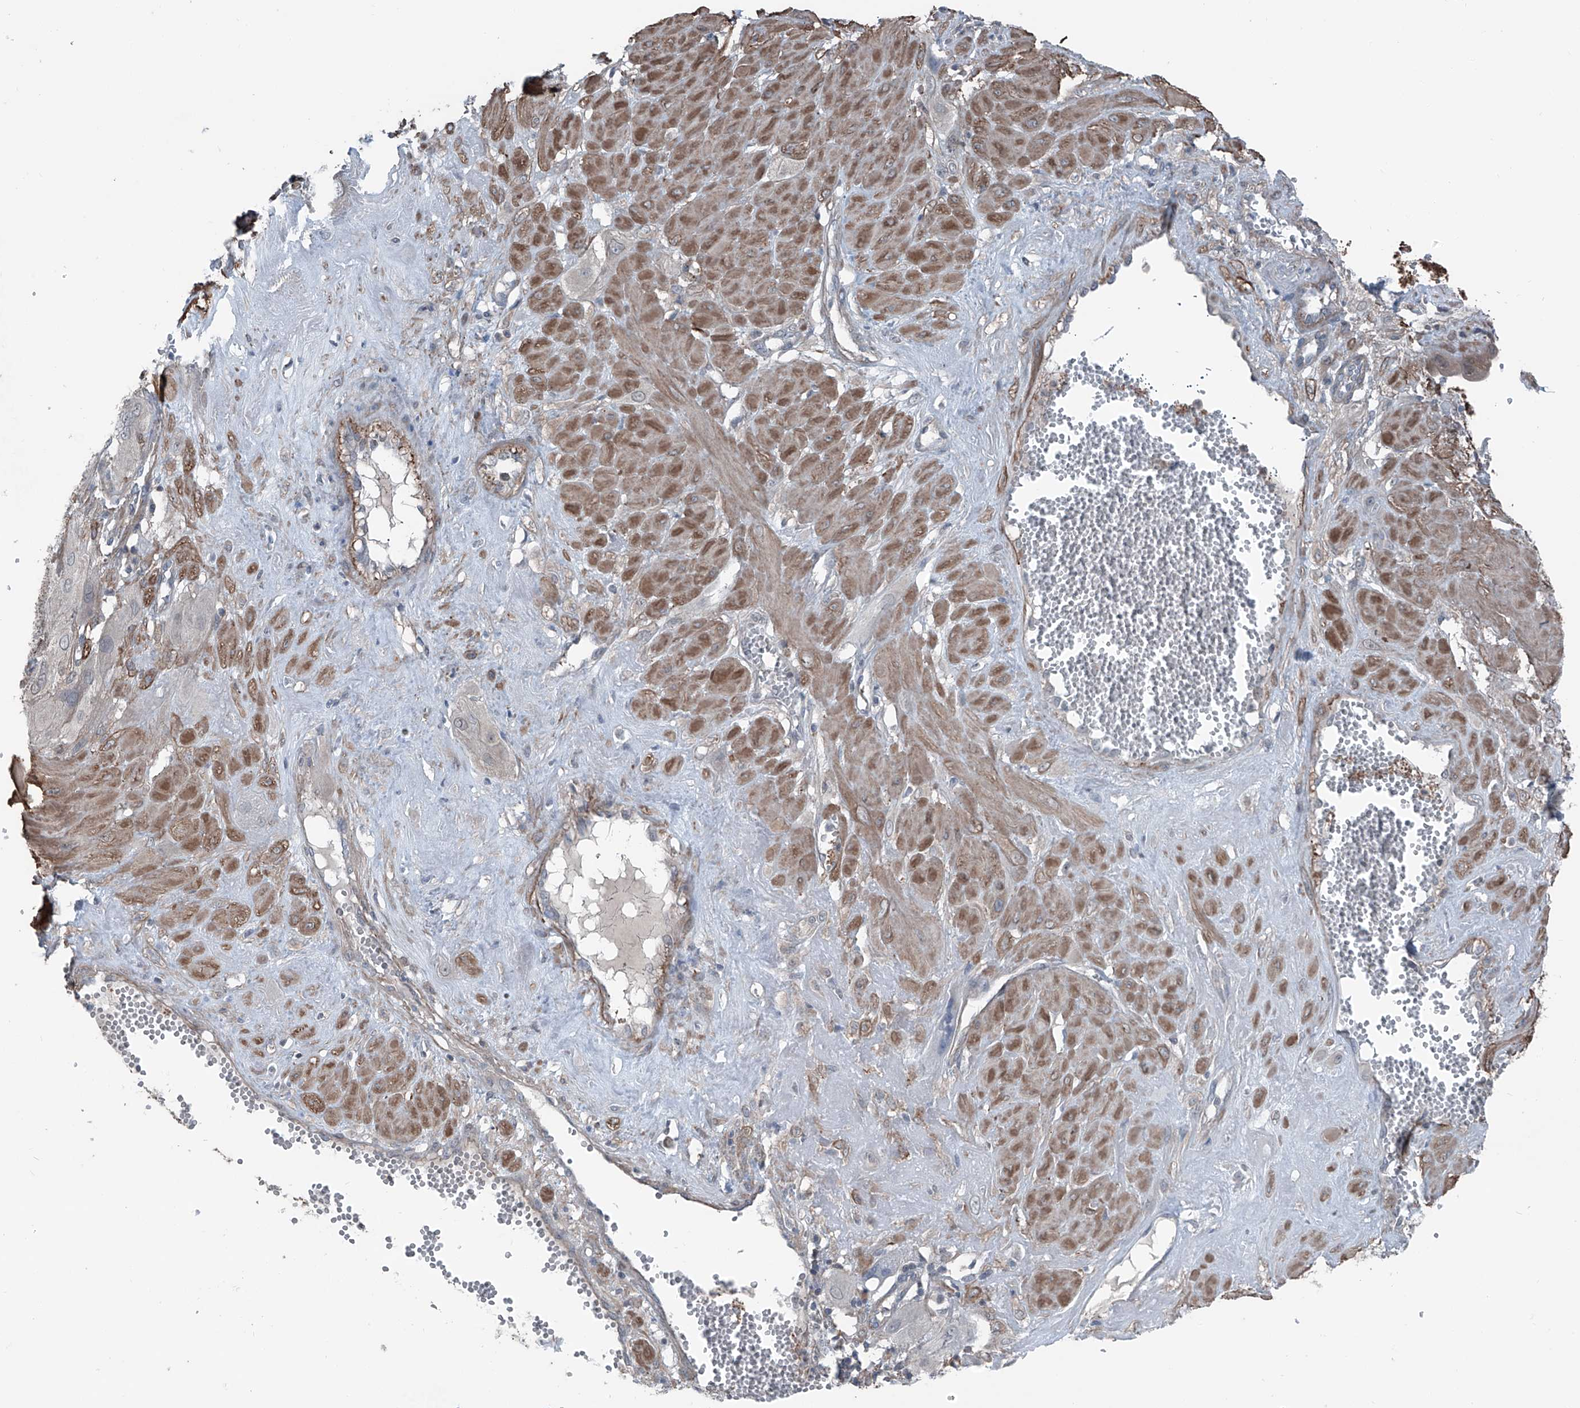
{"staining": {"intensity": "negative", "quantity": "none", "location": "none"}, "tissue": "cervical cancer", "cell_type": "Tumor cells", "image_type": "cancer", "snomed": [{"axis": "morphology", "description": "Squamous cell carcinoma, NOS"}, {"axis": "topography", "description": "Cervix"}], "caption": "Protein analysis of squamous cell carcinoma (cervical) reveals no significant staining in tumor cells.", "gene": "HSPB11", "patient": {"sex": "female", "age": 34}}